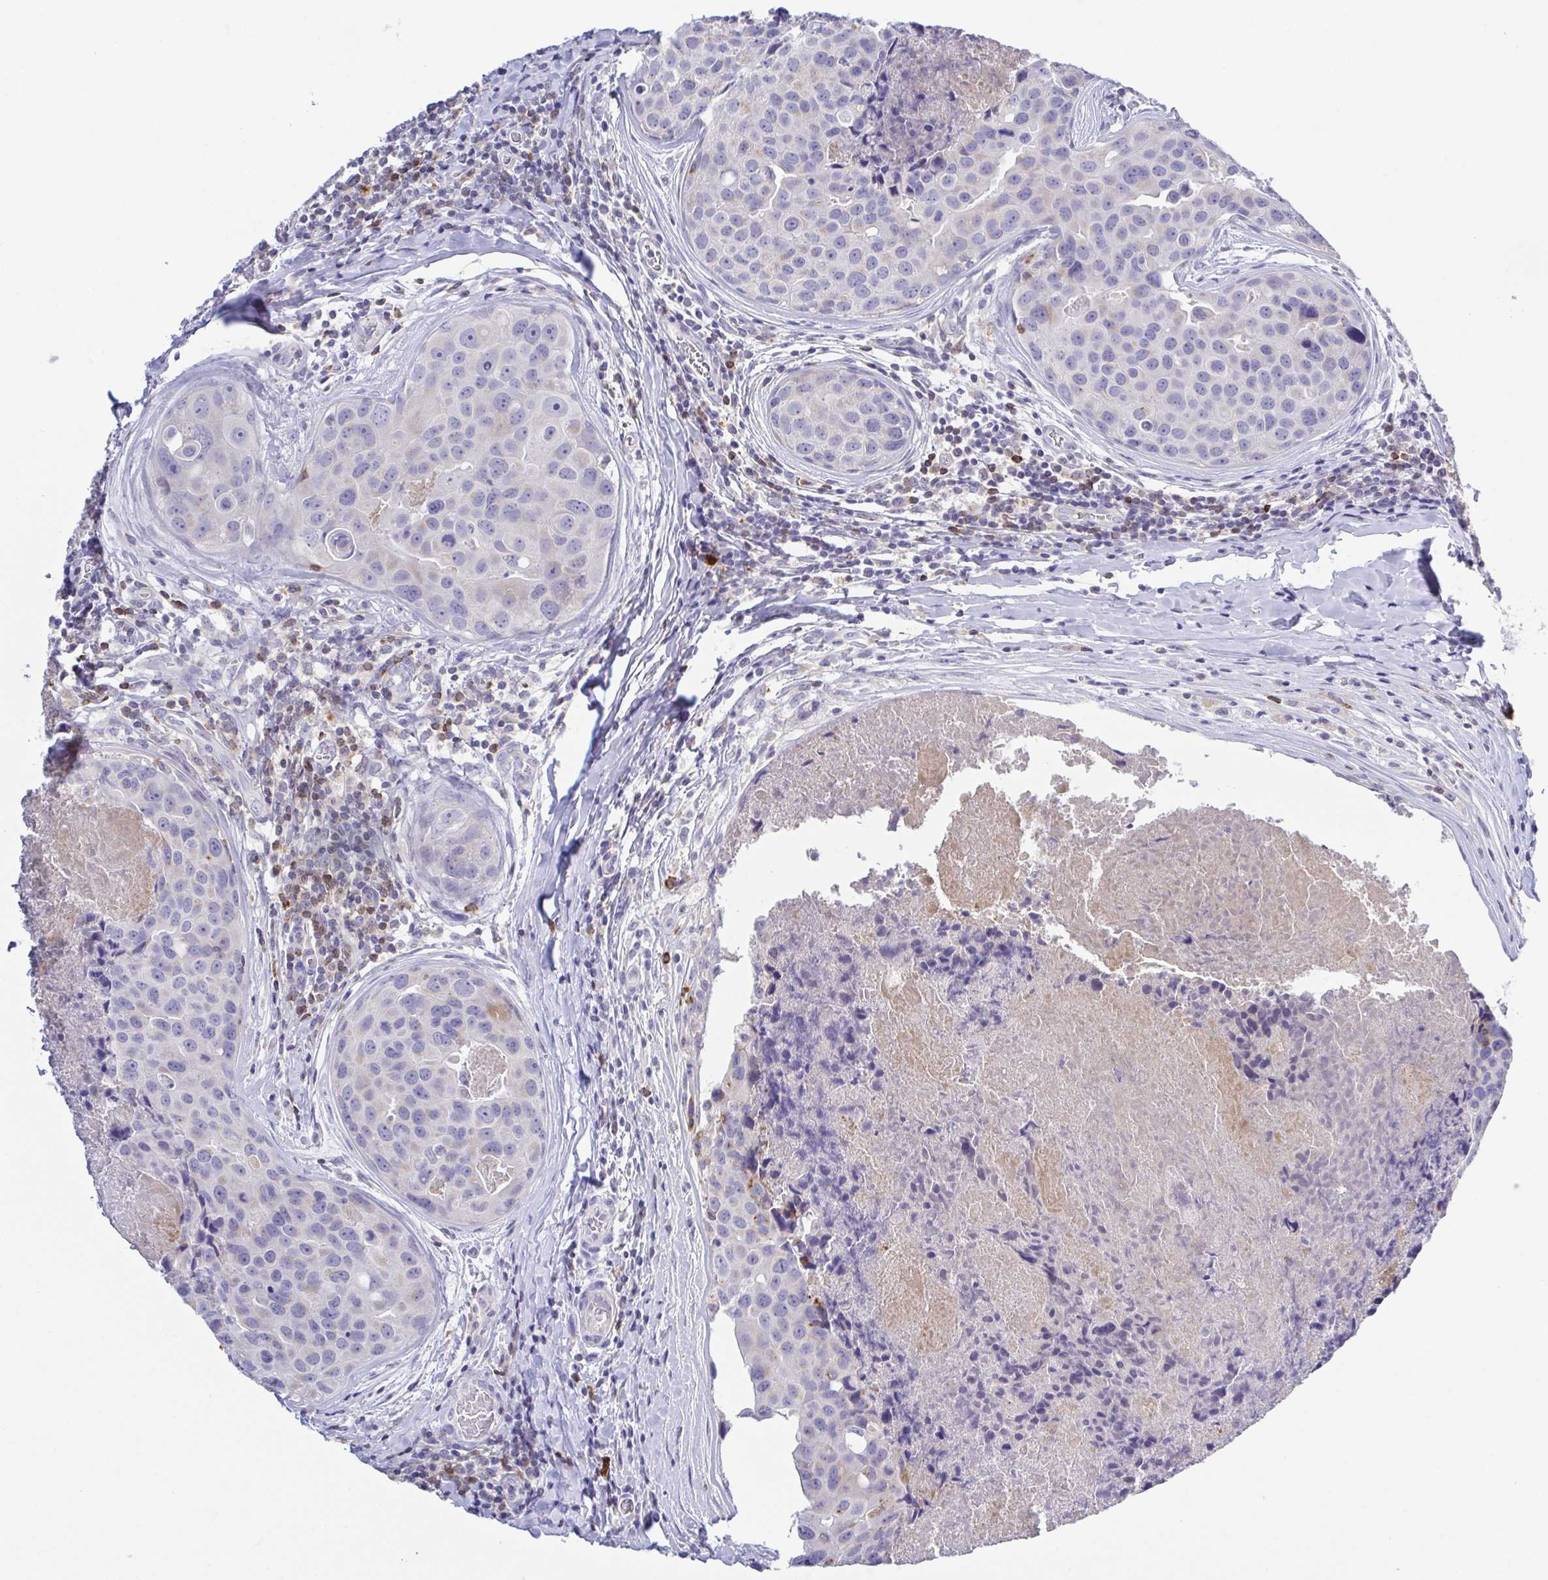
{"staining": {"intensity": "negative", "quantity": "none", "location": "none"}, "tissue": "breast cancer", "cell_type": "Tumor cells", "image_type": "cancer", "snomed": [{"axis": "morphology", "description": "Duct carcinoma"}, {"axis": "topography", "description": "Breast"}], "caption": "IHC of breast cancer exhibits no expression in tumor cells.", "gene": "PGLYRP1", "patient": {"sex": "female", "age": 24}}